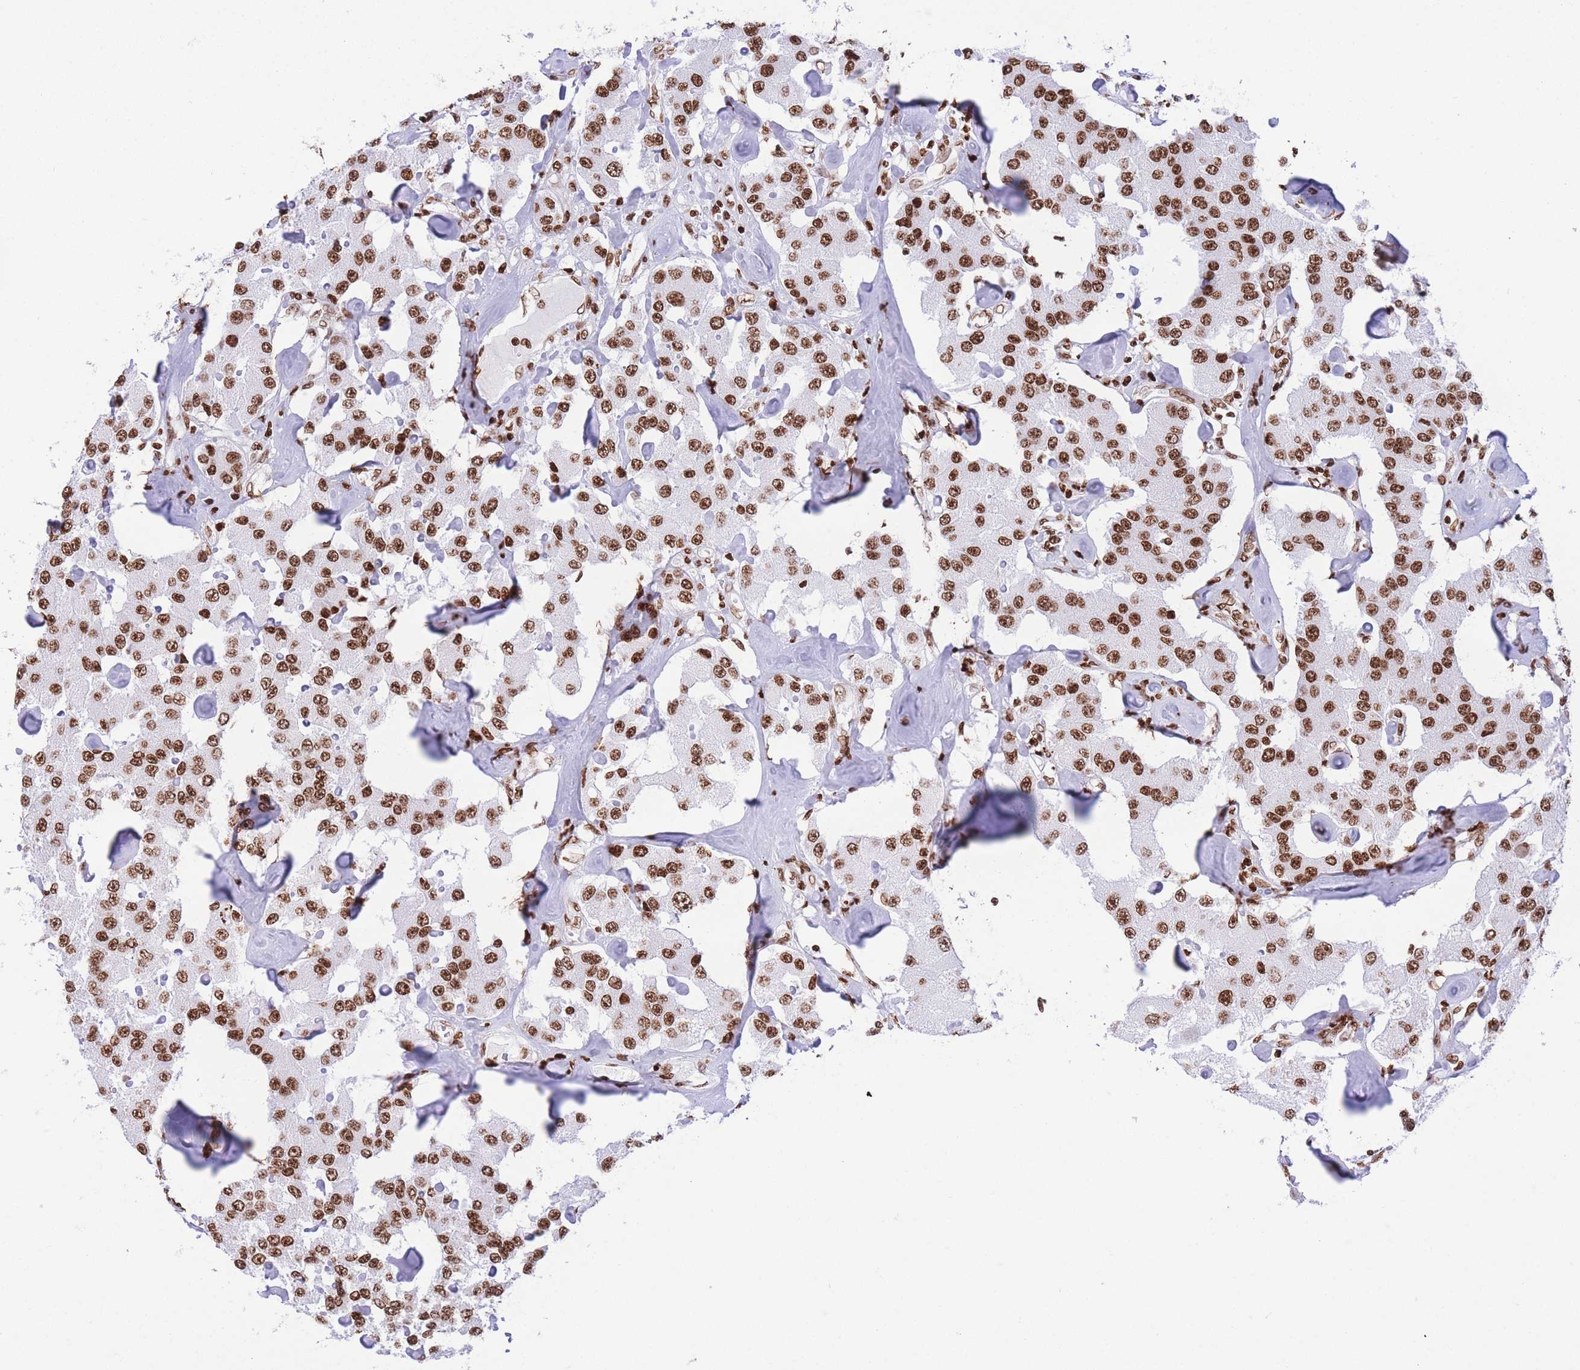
{"staining": {"intensity": "strong", "quantity": ">75%", "location": "nuclear"}, "tissue": "carcinoid", "cell_type": "Tumor cells", "image_type": "cancer", "snomed": [{"axis": "morphology", "description": "Carcinoid, malignant, NOS"}, {"axis": "topography", "description": "Pancreas"}], "caption": "Carcinoid (malignant) tissue demonstrates strong nuclear positivity in about >75% of tumor cells, visualized by immunohistochemistry. The staining was performed using DAB to visualize the protein expression in brown, while the nuclei were stained in blue with hematoxylin (Magnification: 20x).", "gene": "H2BC11", "patient": {"sex": "male", "age": 41}}